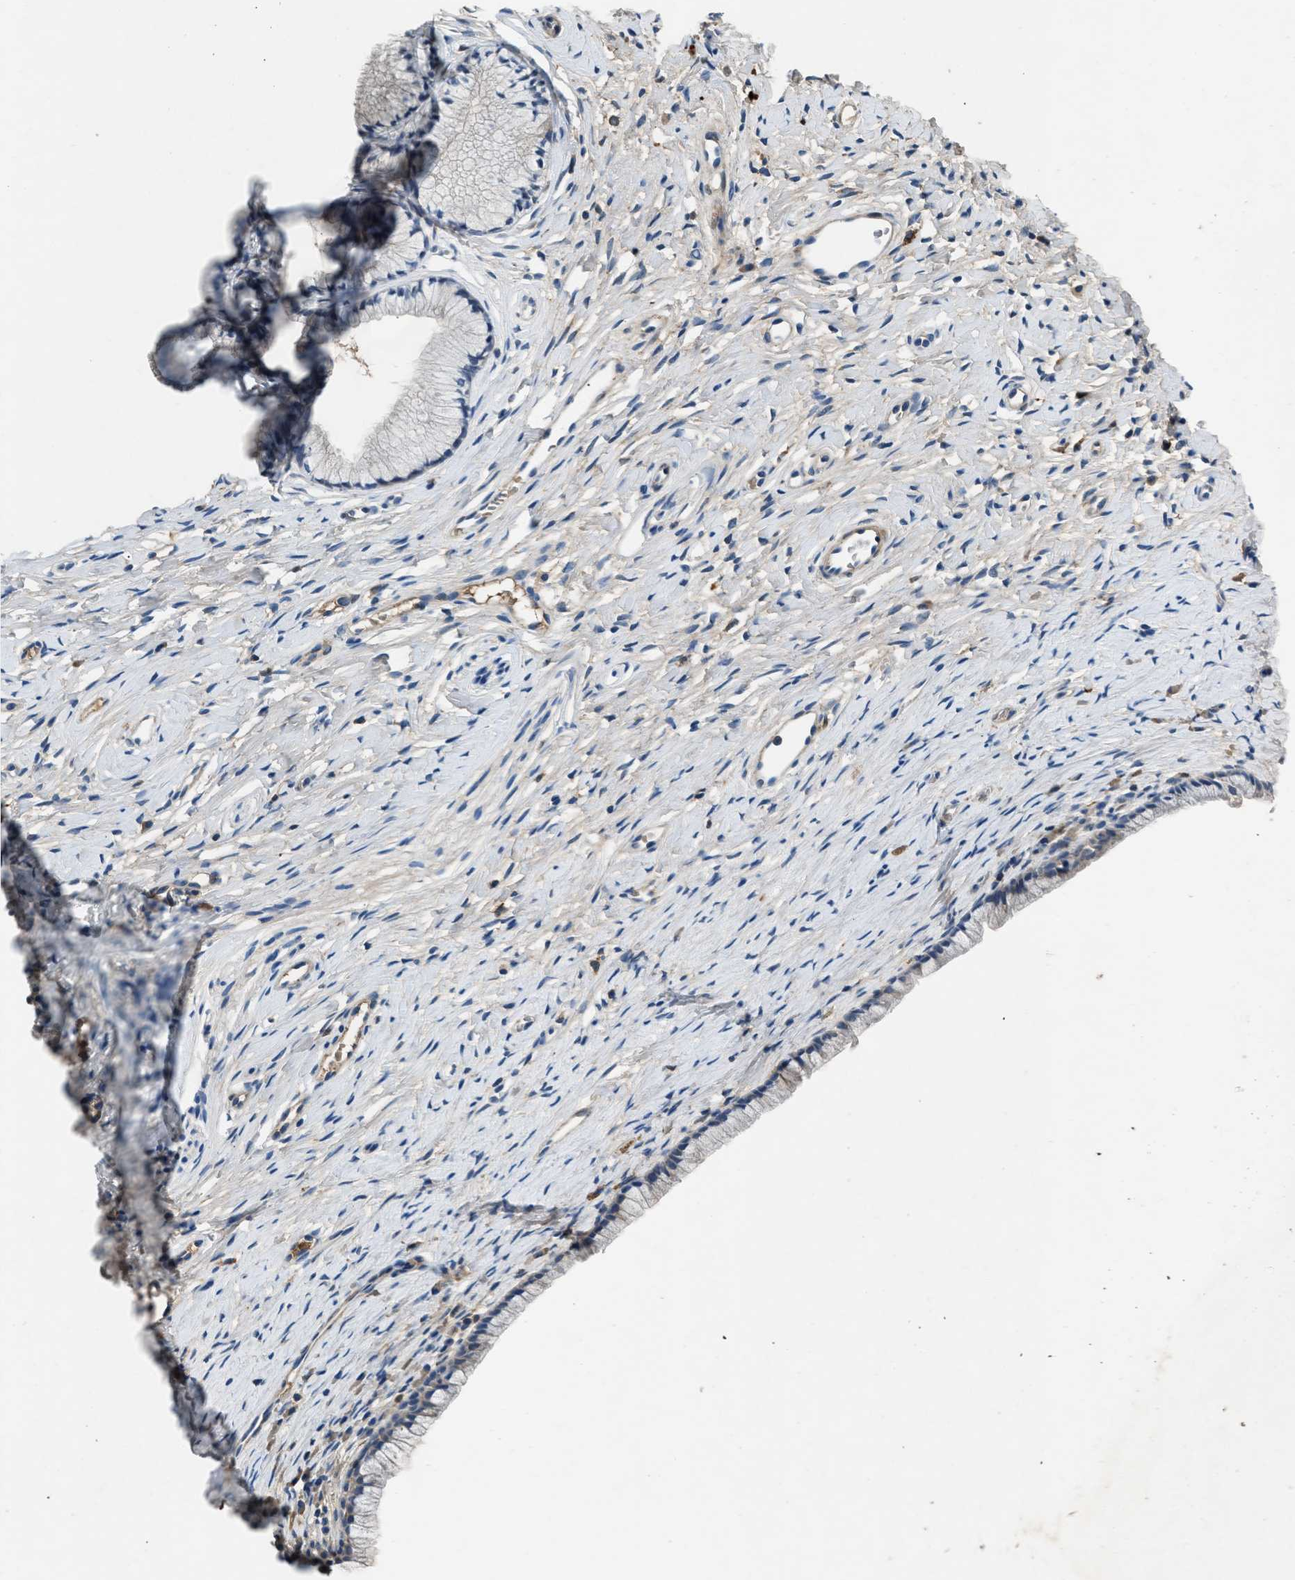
{"staining": {"intensity": "negative", "quantity": "none", "location": "none"}, "tissue": "cervix", "cell_type": "Glandular cells", "image_type": "normal", "snomed": [{"axis": "morphology", "description": "Normal tissue, NOS"}, {"axis": "topography", "description": "Cervix"}], "caption": "Immunohistochemistry histopathology image of unremarkable cervix: human cervix stained with DAB (3,3'-diaminobenzidine) displays no significant protein staining in glandular cells. Brightfield microscopy of IHC stained with DAB (3,3'-diaminobenzidine) (brown) and hematoxylin (blue), captured at high magnification.", "gene": "RWDD2B", "patient": {"sex": "female", "age": 77}}